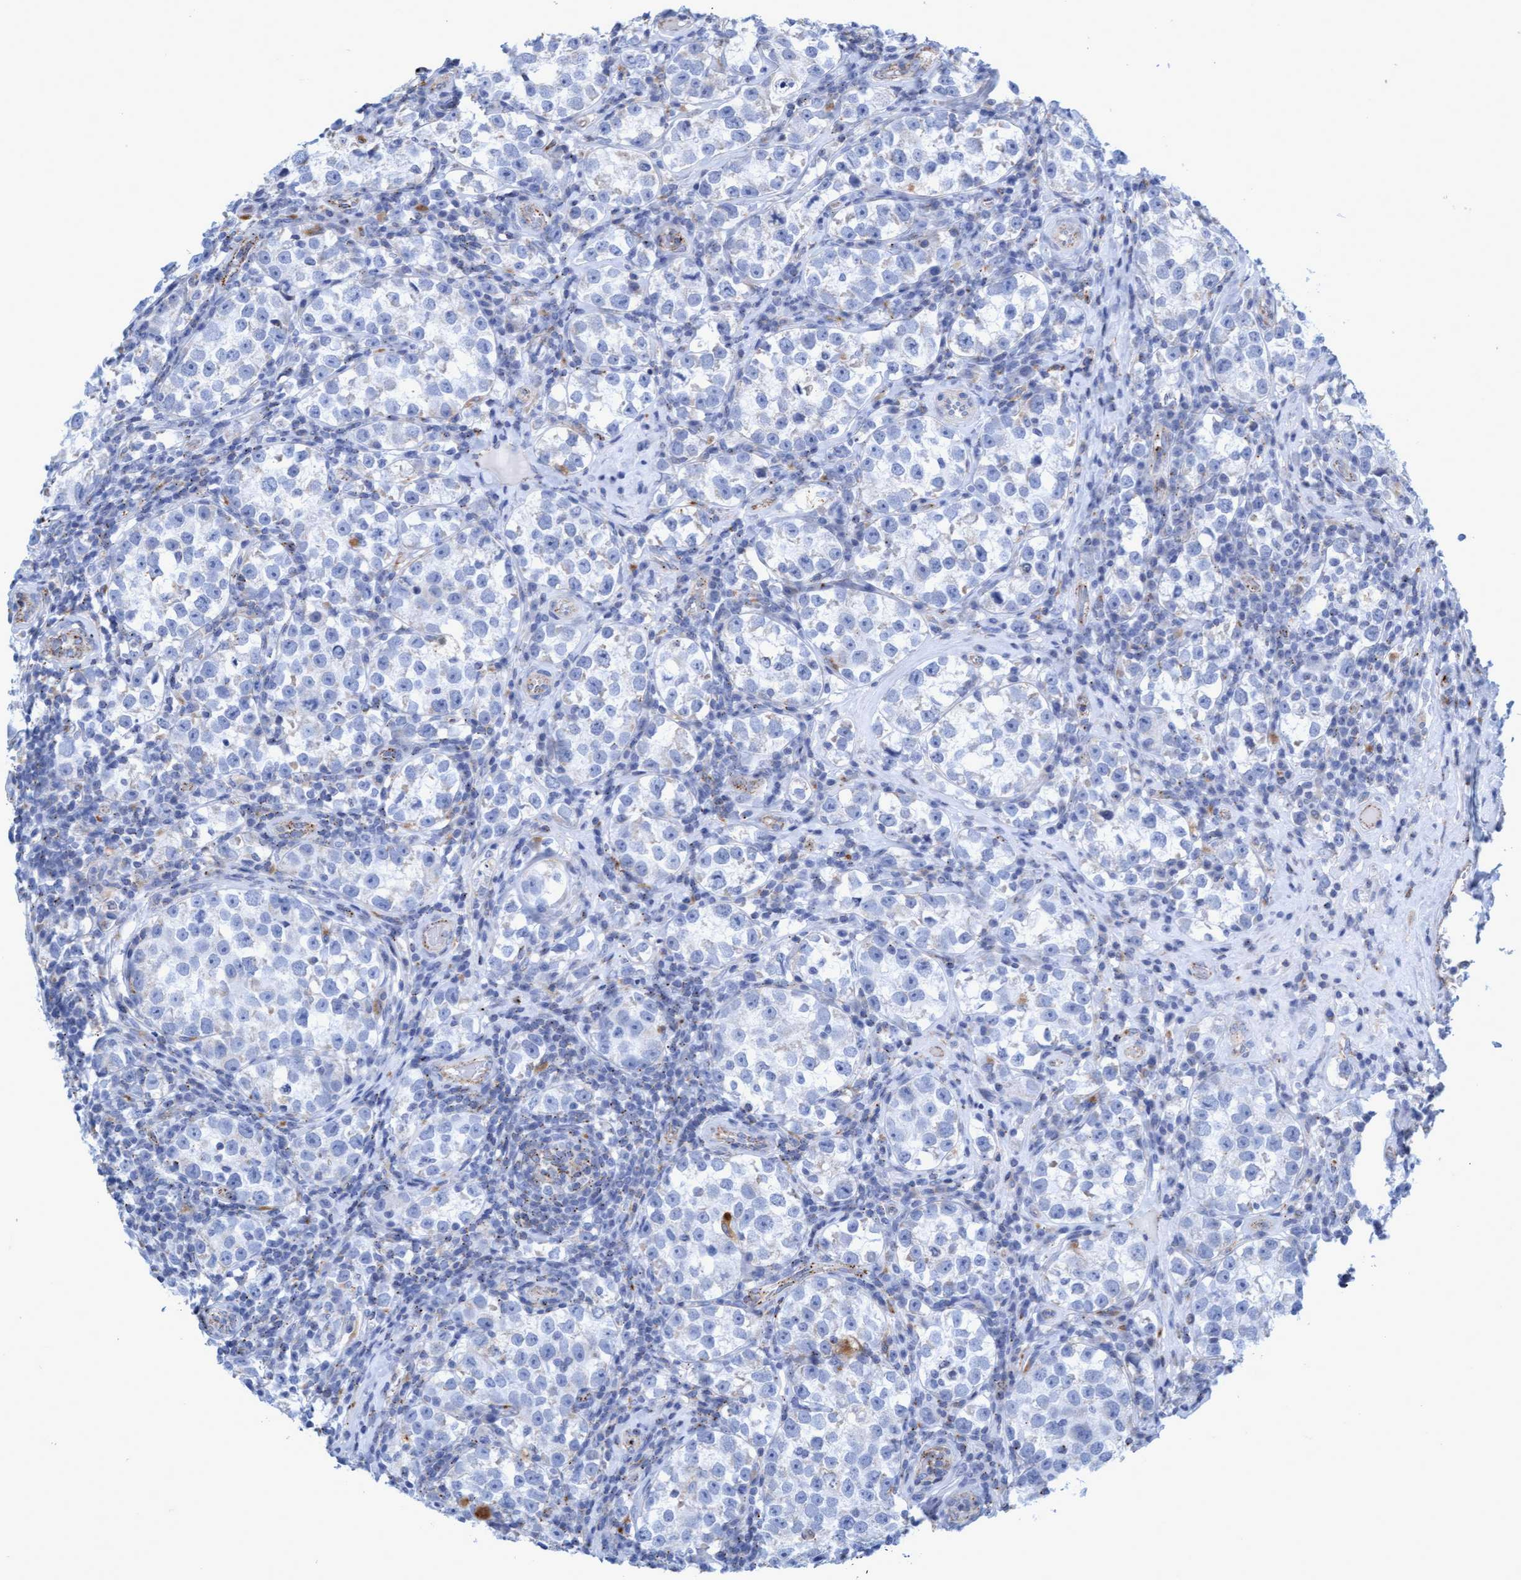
{"staining": {"intensity": "negative", "quantity": "none", "location": "none"}, "tissue": "testis cancer", "cell_type": "Tumor cells", "image_type": "cancer", "snomed": [{"axis": "morphology", "description": "Normal tissue, NOS"}, {"axis": "morphology", "description": "Seminoma, NOS"}, {"axis": "topography", "description": "Testis"}], "caption": "An immunohistochemistry histopathology image of testis cancer (seminoma) is shown. There is no staining in tumor cells of testis cancer (seminoma).", "gene": "SGSH", "patient": {"sex": "male", "age": 43}}